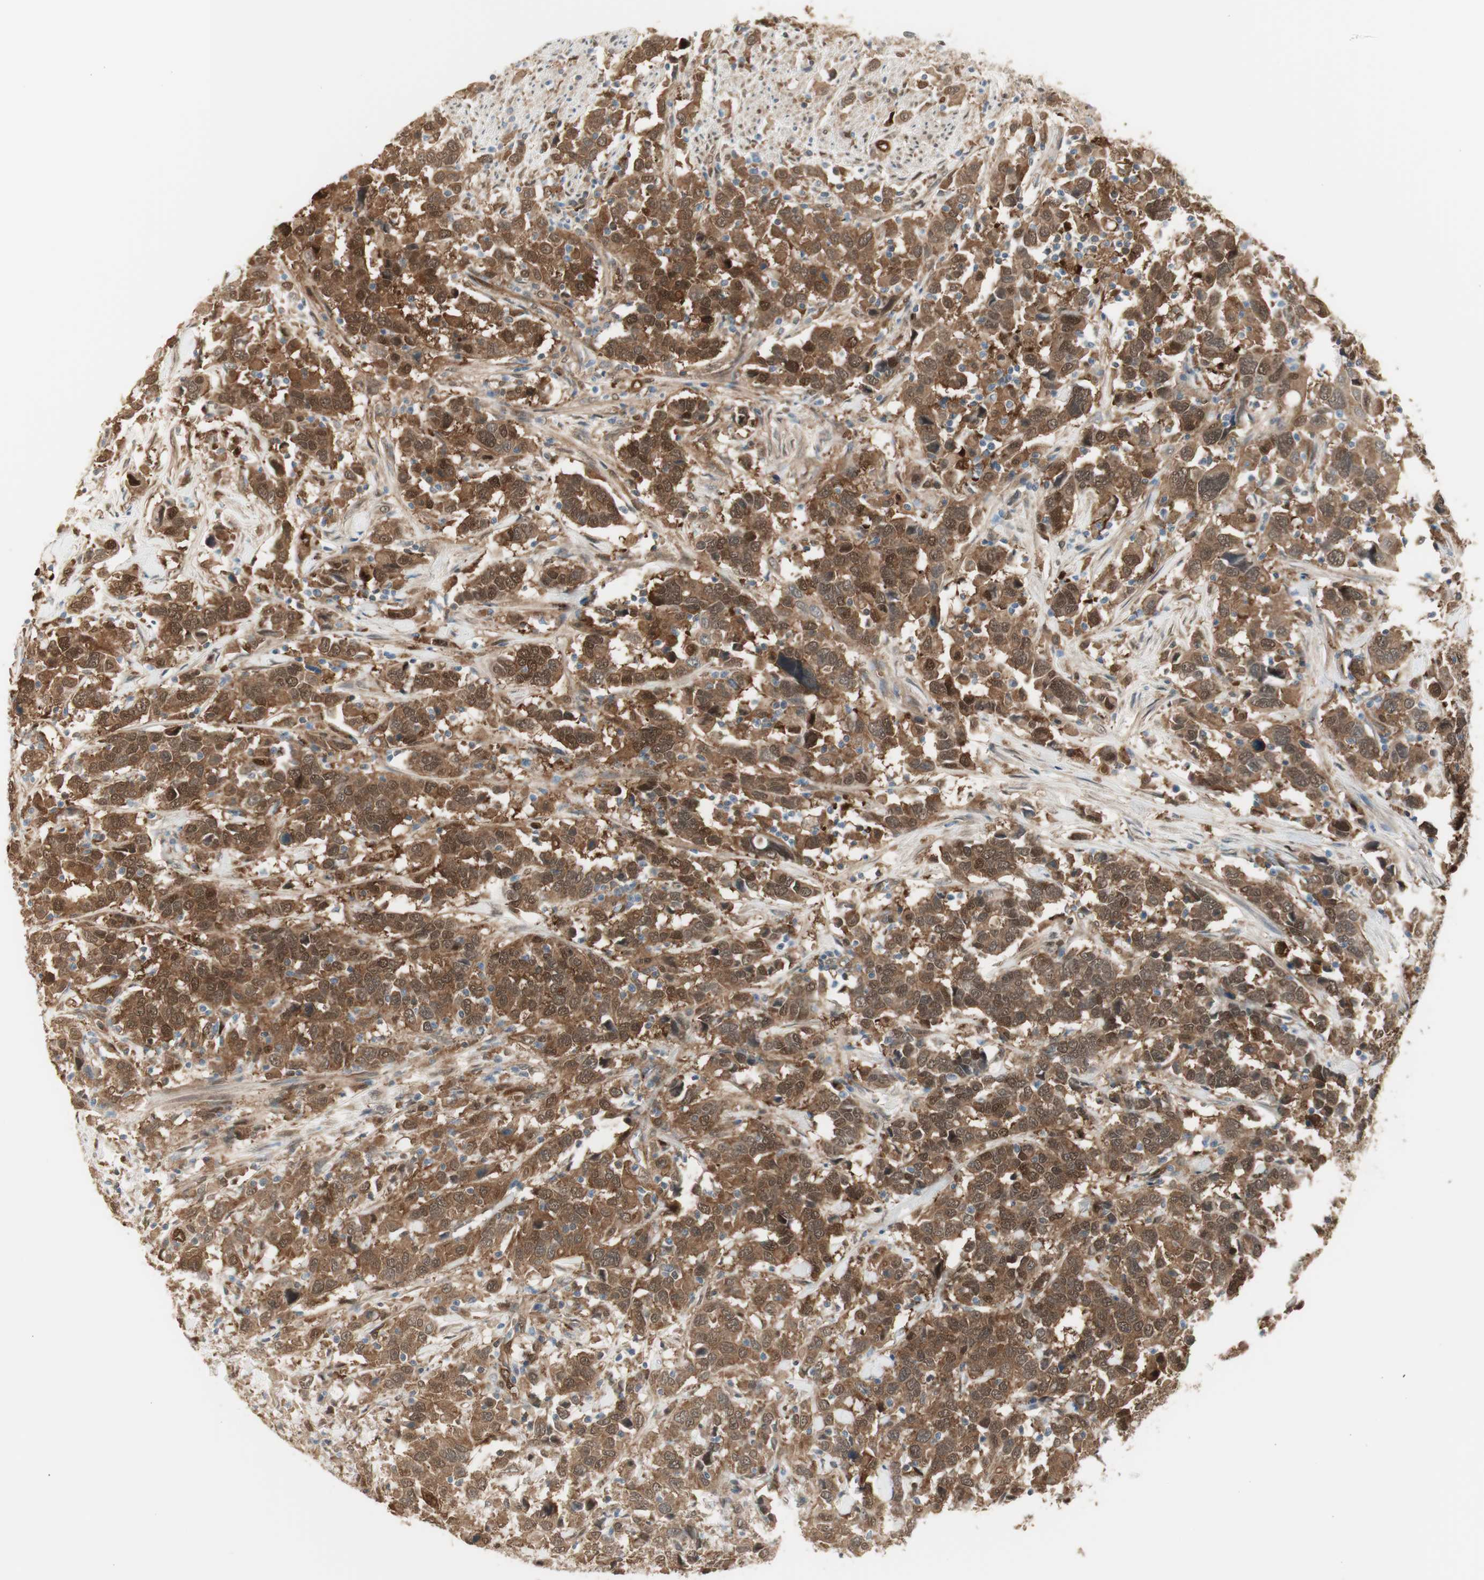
{"staining": {"intensity": "moderate", "quantity": ">75%", "location": "cytoplasmic/membranous,nuclear"}, "tissue": "urothelial cancer", "cell_type": "Tumor cells", "image_type": "cancer", "snomed": [{"axis": "morphology", "description": "Urothelial carcinoma, High grade"}, {"axis": "topography", "description": "Urinary bladder"}], "caption": "Protein expression analysis of human urothelial cancer reveals moderate cytoplasmic/membranous and nuclear positivity in approximately >75% of tumor cells. (brown staining indicates protein expression, while blue staining denotes nuclei).", "gene": "SERPINB6", "patient": {"sex": "male", "age": 61}}